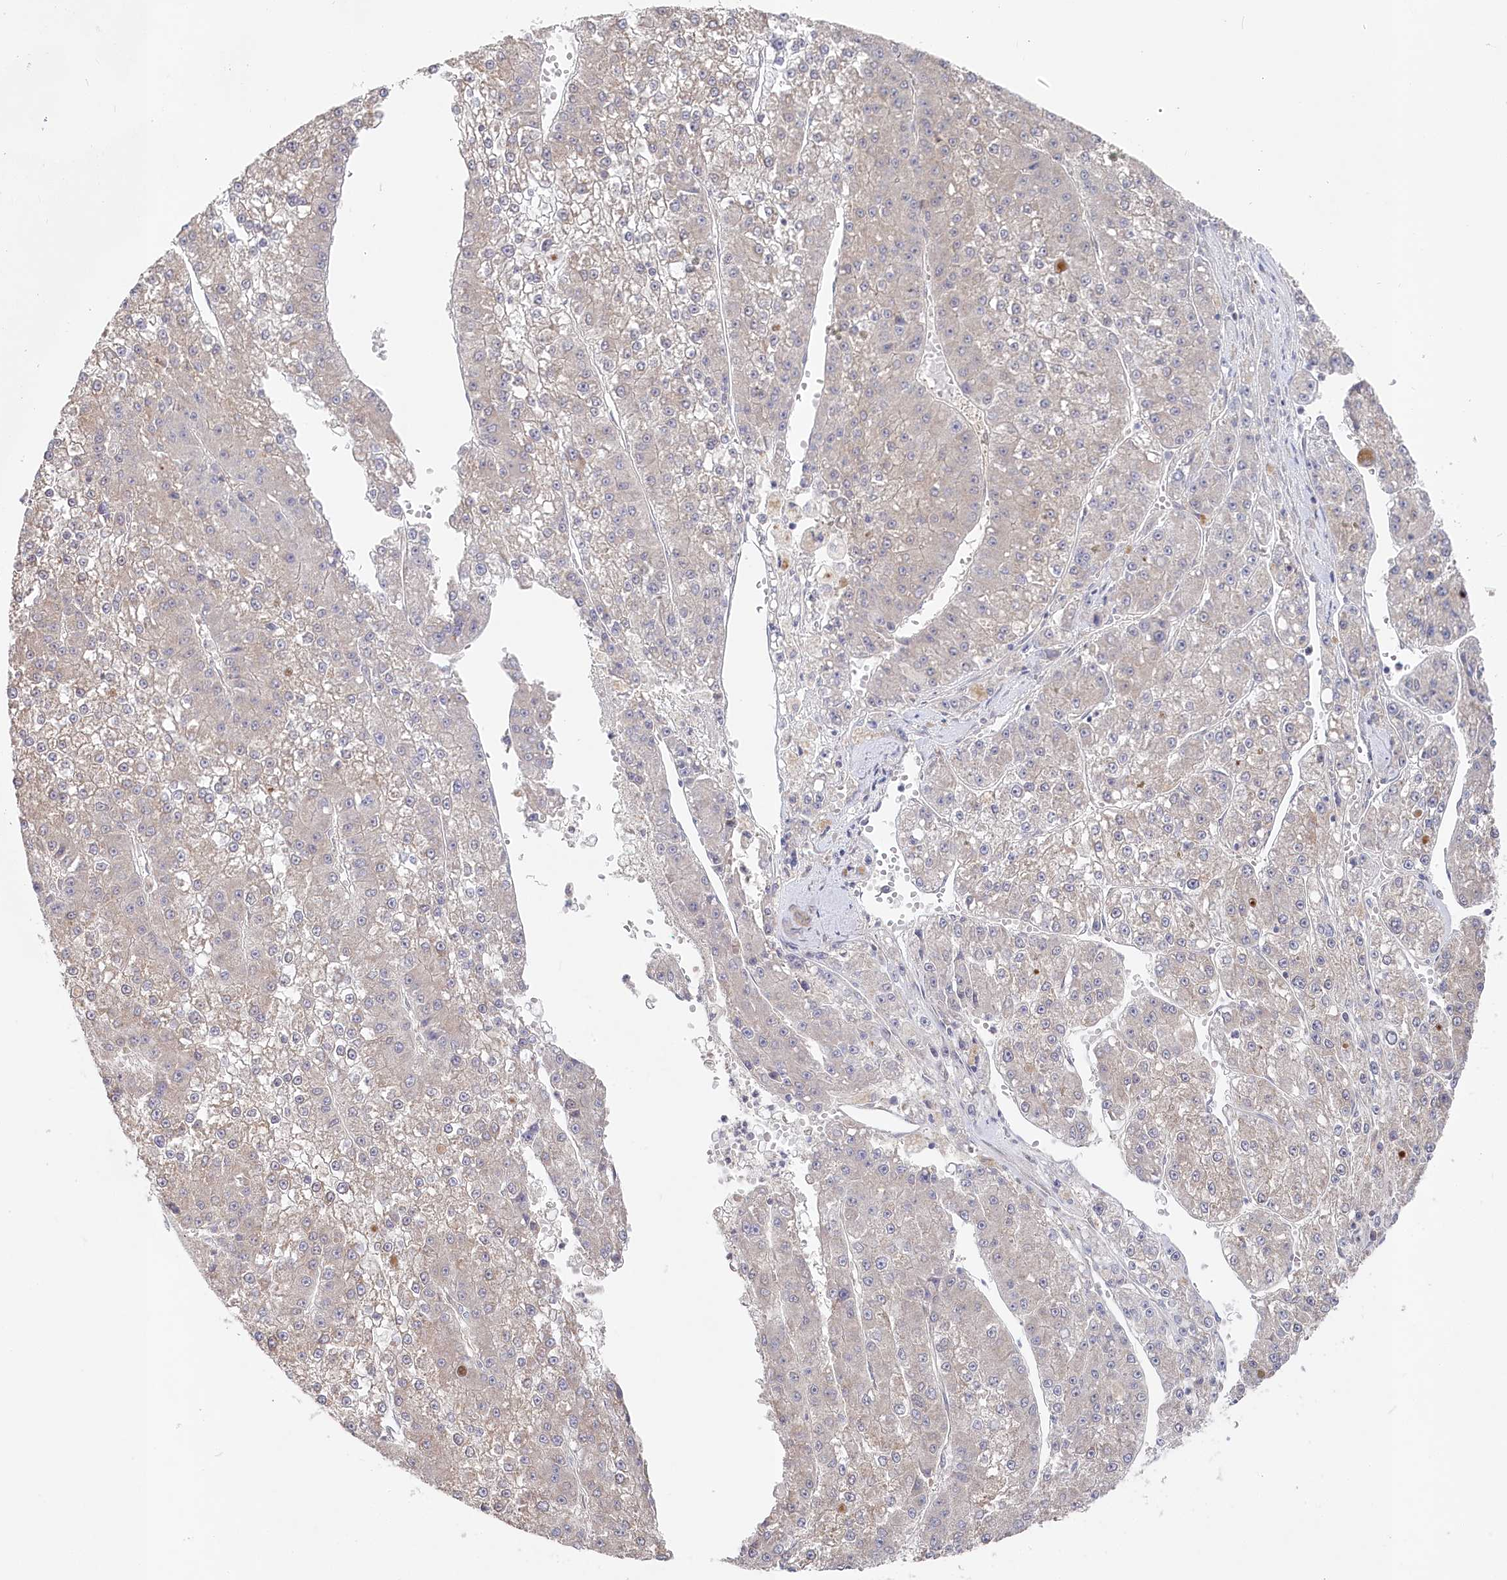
{"staining": {"intensity": "weak", "quantity": "<25%", "location": "cytoplasmic/membranous"}, "tissue": "liver cancer", "cell_type": "Tumor cells", "image_type": "cancer", "snomed": [{"axis": "morphology", "description": "Carcinoma, Hepatocellular, NOS"}, {"axis": "topography", "description": "Liver"}], "caption": "Immunohistochemical staining of liver cancer (hepatocellular carcinoma) shows no significant staining in tumor cells.", "gene": "AAMDC", "patient": {"sex": "female", "age": 73}}